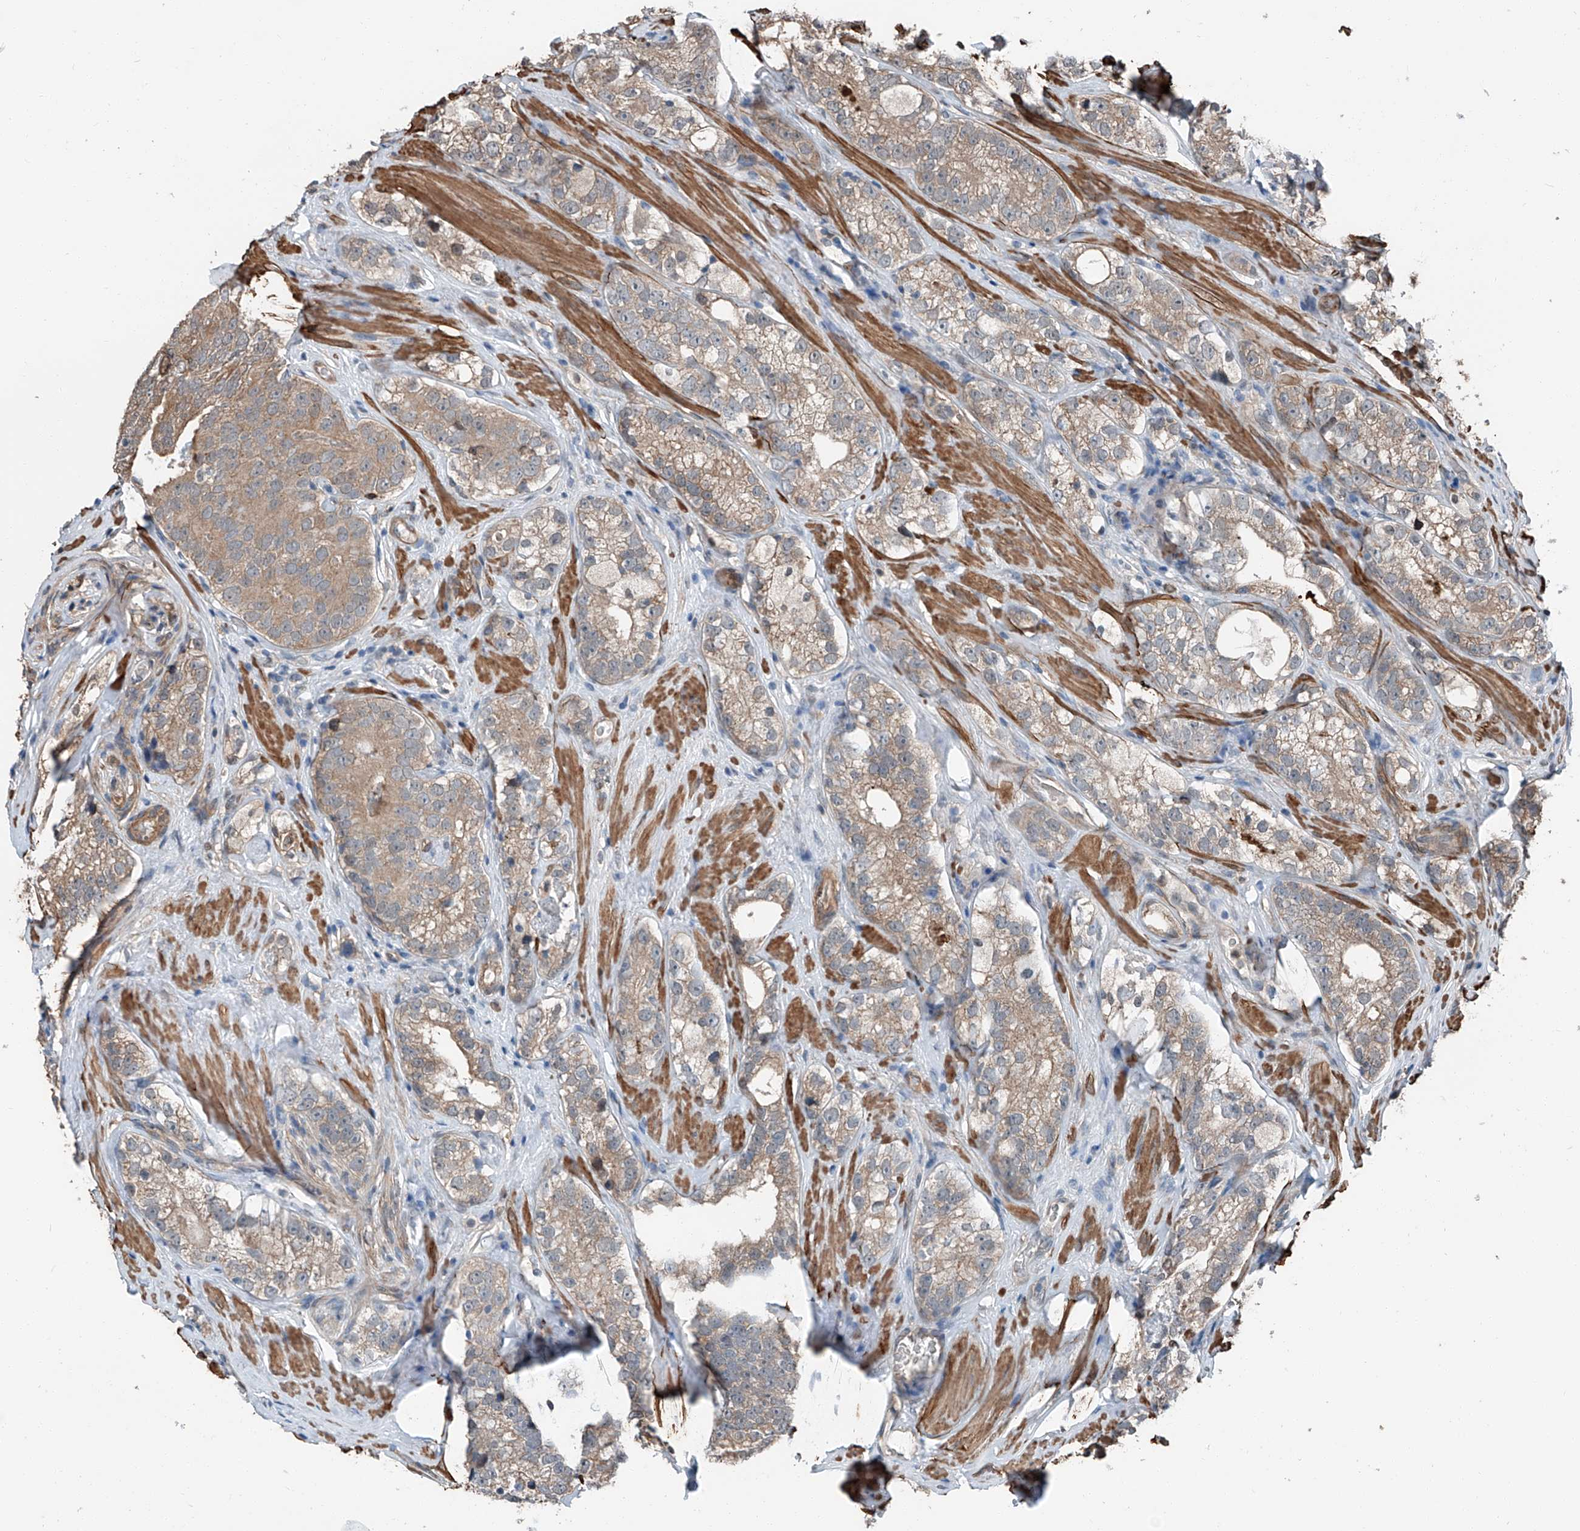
{"staining": {"intensity": "weak", "quantity": ">75%", "location": "cytoplasmic/membranous"}, "tissue": "prostate cancer", "cell_type": "Tumor cells", "image_type": "cancer", "snomed": [{"axis": "morphology", "description": "Adenocarcinoma, High grade"}, {"axis": "topography", "description": "Prostate"}], "caption": "Weak cytoplasmic/membranous protein staining is present in approximately >75% of tumor cells in prostate high-grade adenocarcinoma.", "gene": "HSPA6", "patient": {"sex": "male", "age": 56}}